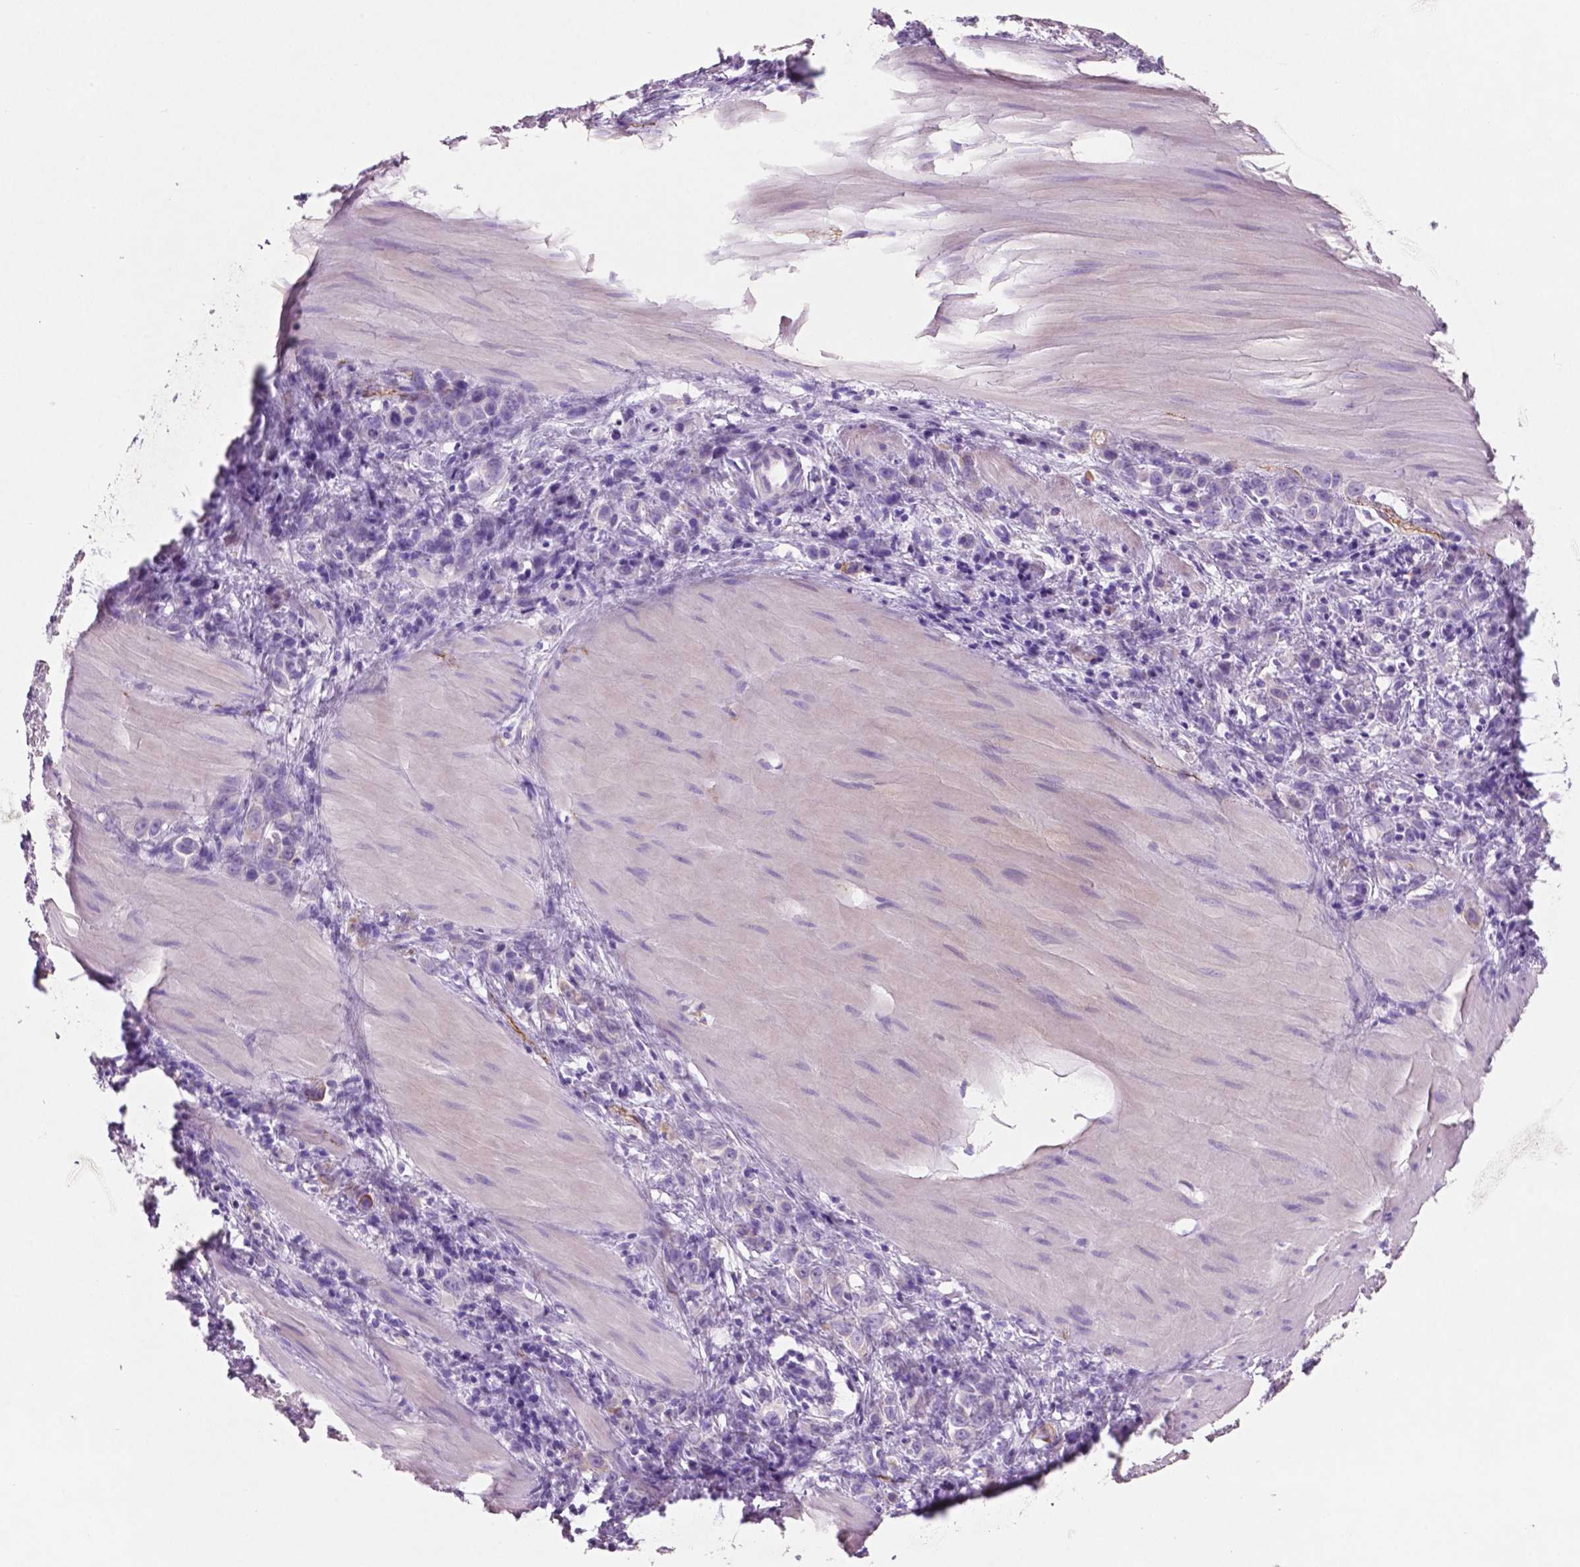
{"staining": {"intensity": "negative", "quantity": "none", "location": "none"}, "tissue": "stomach cancer", "cell_type": "Tumor cells", "image_type": "cancer", "snomed": [{"axis": "morphology", "description": "Adenocarcinoma, NOS"}, {"axis": "topography", "description": "Stomach"}], "caption": "Stomach cancer (adenocarcinoma) stained for a protein using IHC displays no positivity tumor cells.", "gene": "POU4F1", "patient": {"sex": "male", "age": 47}}